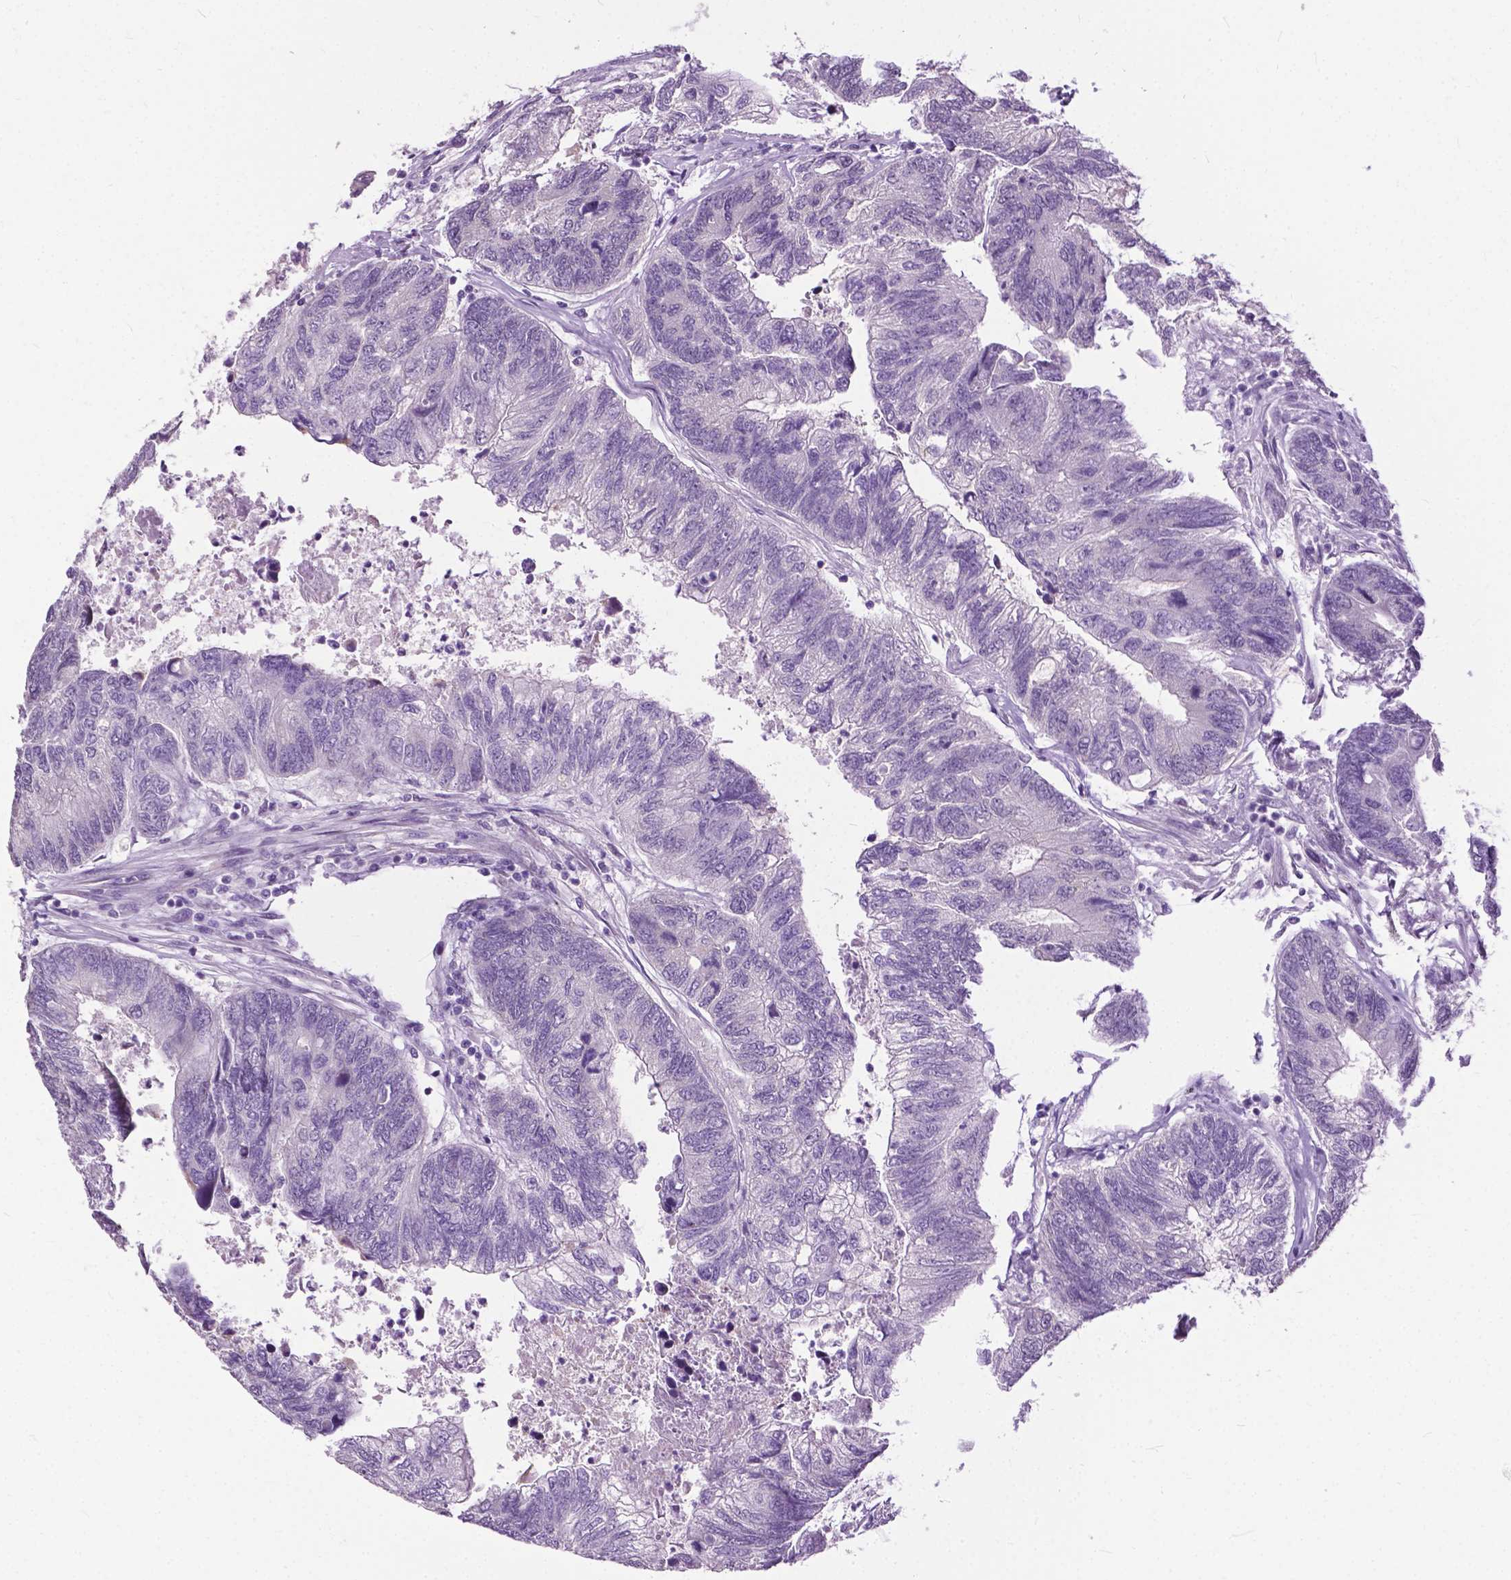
{"staining": {"intensity": "negative", "quantity": "none", "location": "none"}, "tissue": "colorectal cancer", "cell_type": "Tumor cells", "image_type": "cancer", "snomed": [{"axis": "morphology", "description": "Adenocarcinoma, NOS"}, {"axis": "topography", "description": "Colon"}], "caption": "Immunohistochemistry of human colorectal cancer displays no staining in tumor cells.", "gene": "GPR37L1", "patient": {"sex": "female", "age": 67}}